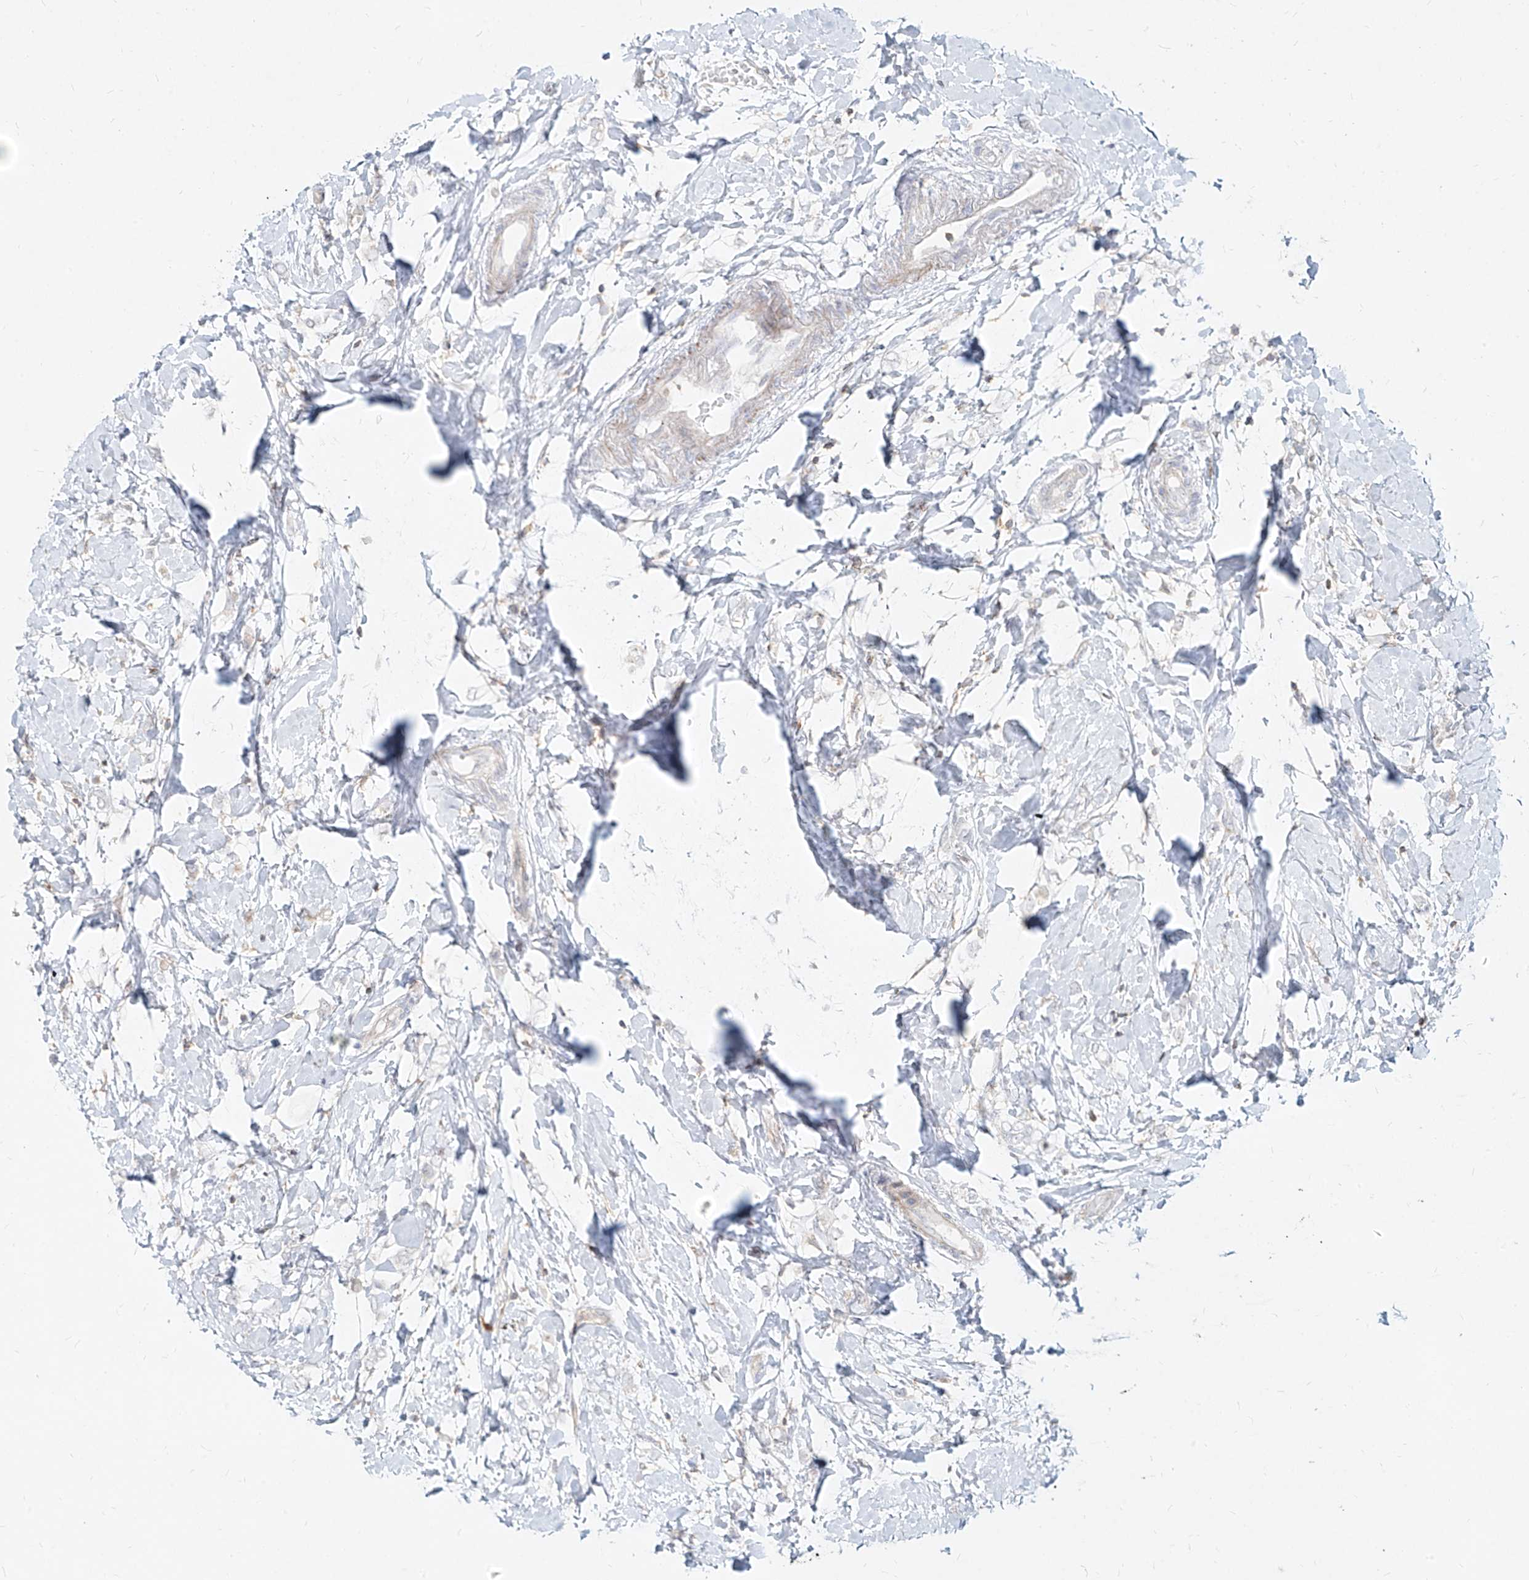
{"staining": {"intensity": "negative", "quantity": "none", "location": "none"}, "tissue": "breast cancer", "cell_type": "Tumor cells", "image_type": "cancer", "snomed": [{"axis": "morphology", "description": "Normal tissue, NOS"}, {"axis": "morphology", "description": "Lobular carcinoma"}, {"axis": "topography", "description": "Breast"}], "caption": "A micrograph of breast cancer (lobular carcinoma) stained for a protein reveals no brown staining in tumor cells.", "gene": "SLC2A12", "patient": {"sex": "female", "age": 47}}